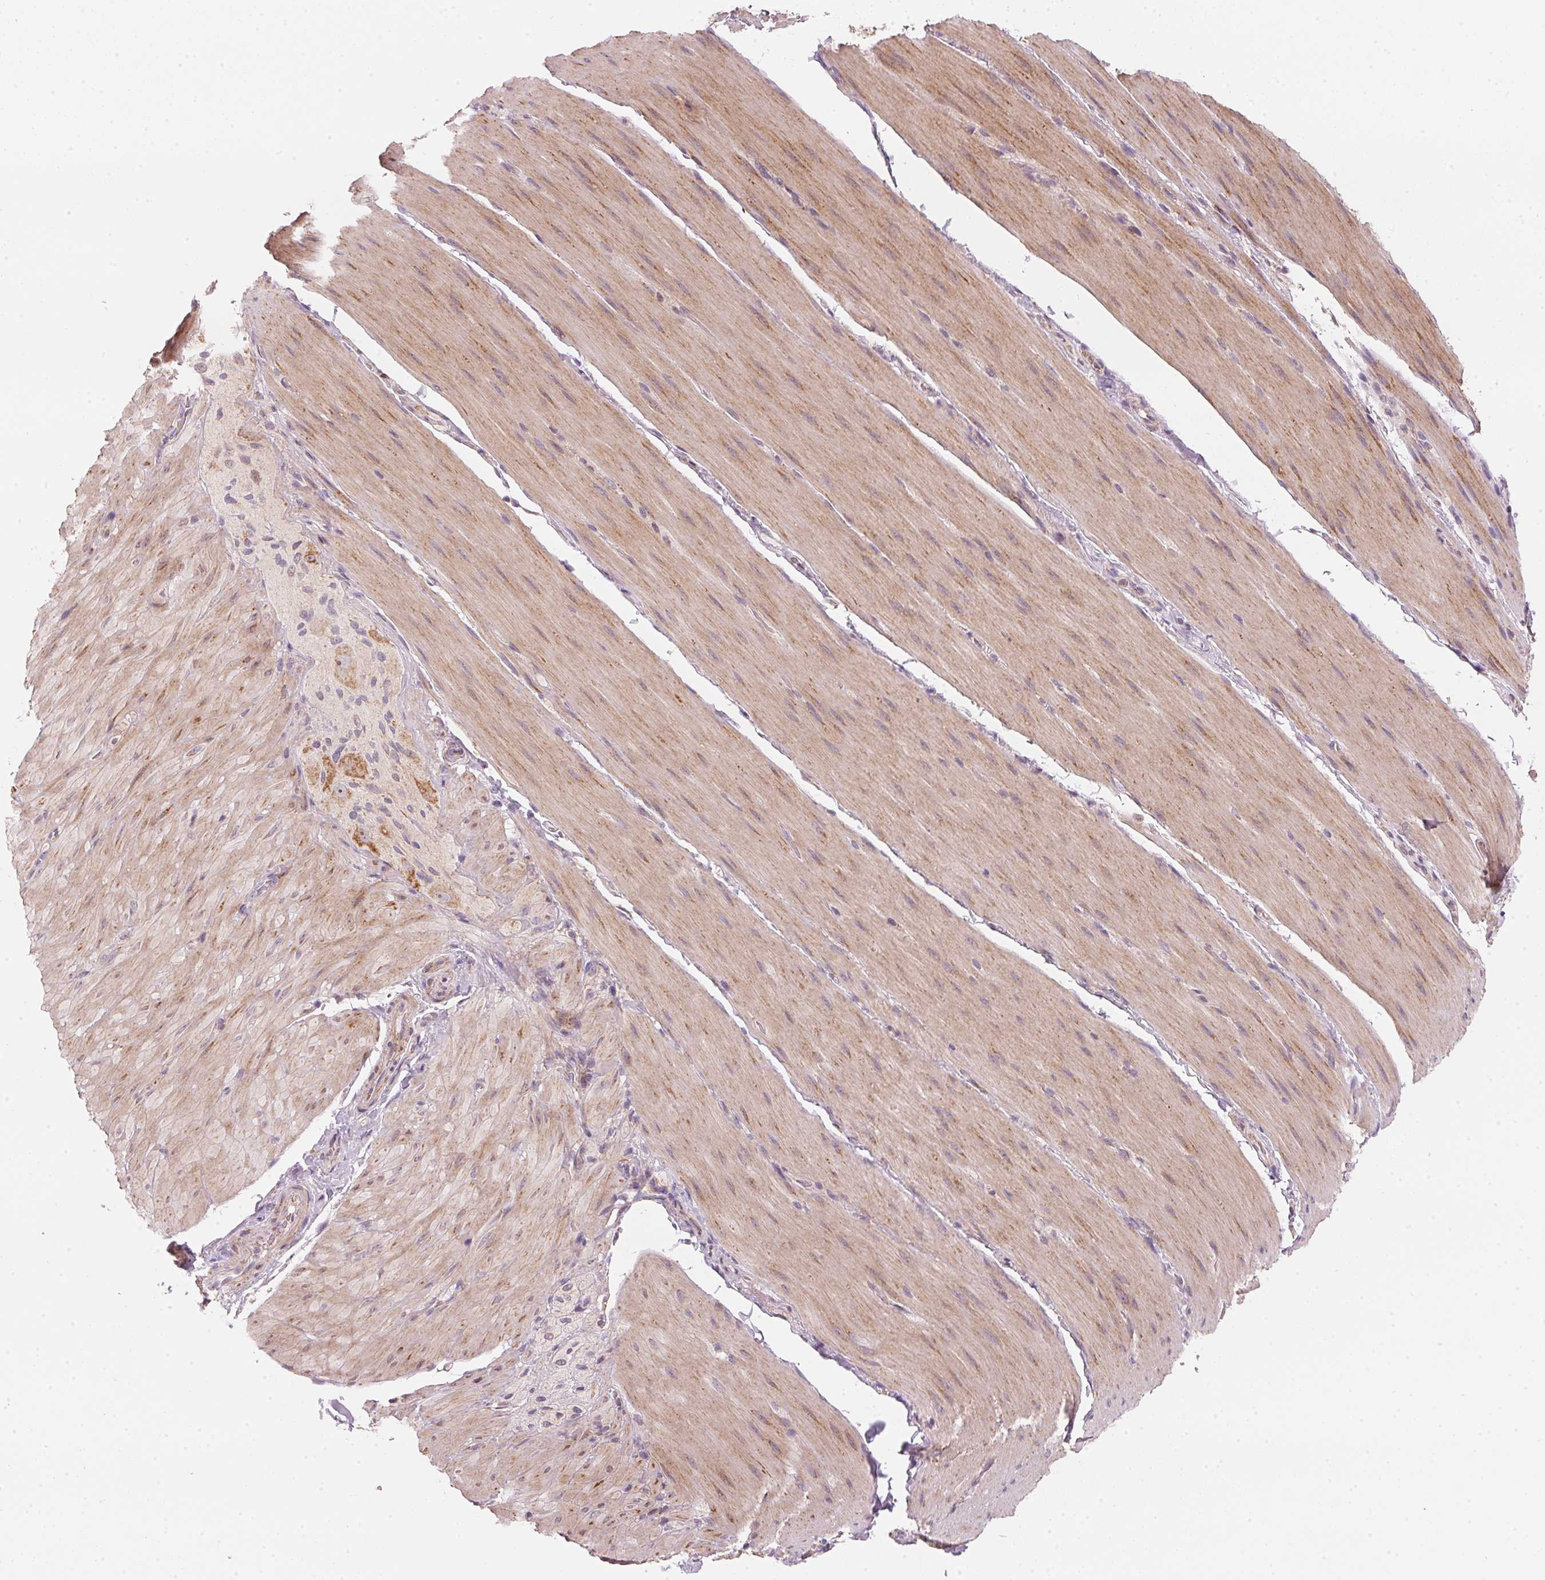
{"staining": {"intensity": "moderate", "quantity": ">75%", "location": "cytoplasmic/membranous"}, "tissue": "smooth muscle", "cell_type": "Smooth muscle cells", "image_type": "normal", "snomed": [{"axis": "morphology", "description": "Normal tissue, NOS"}, {"axis": "topography", "description": "Smooth muscle"}, {"axis": "topography", "description": "Colon"}], "caption": "Immunohistochemical staining of normal human smooth muscle reveals medium levels of moderate cytoplasmic/membranous expression in approximately >75% of smooth muscle cells.", "gene": "COQ7", "patient": {"sex": "male", "age": 73}}